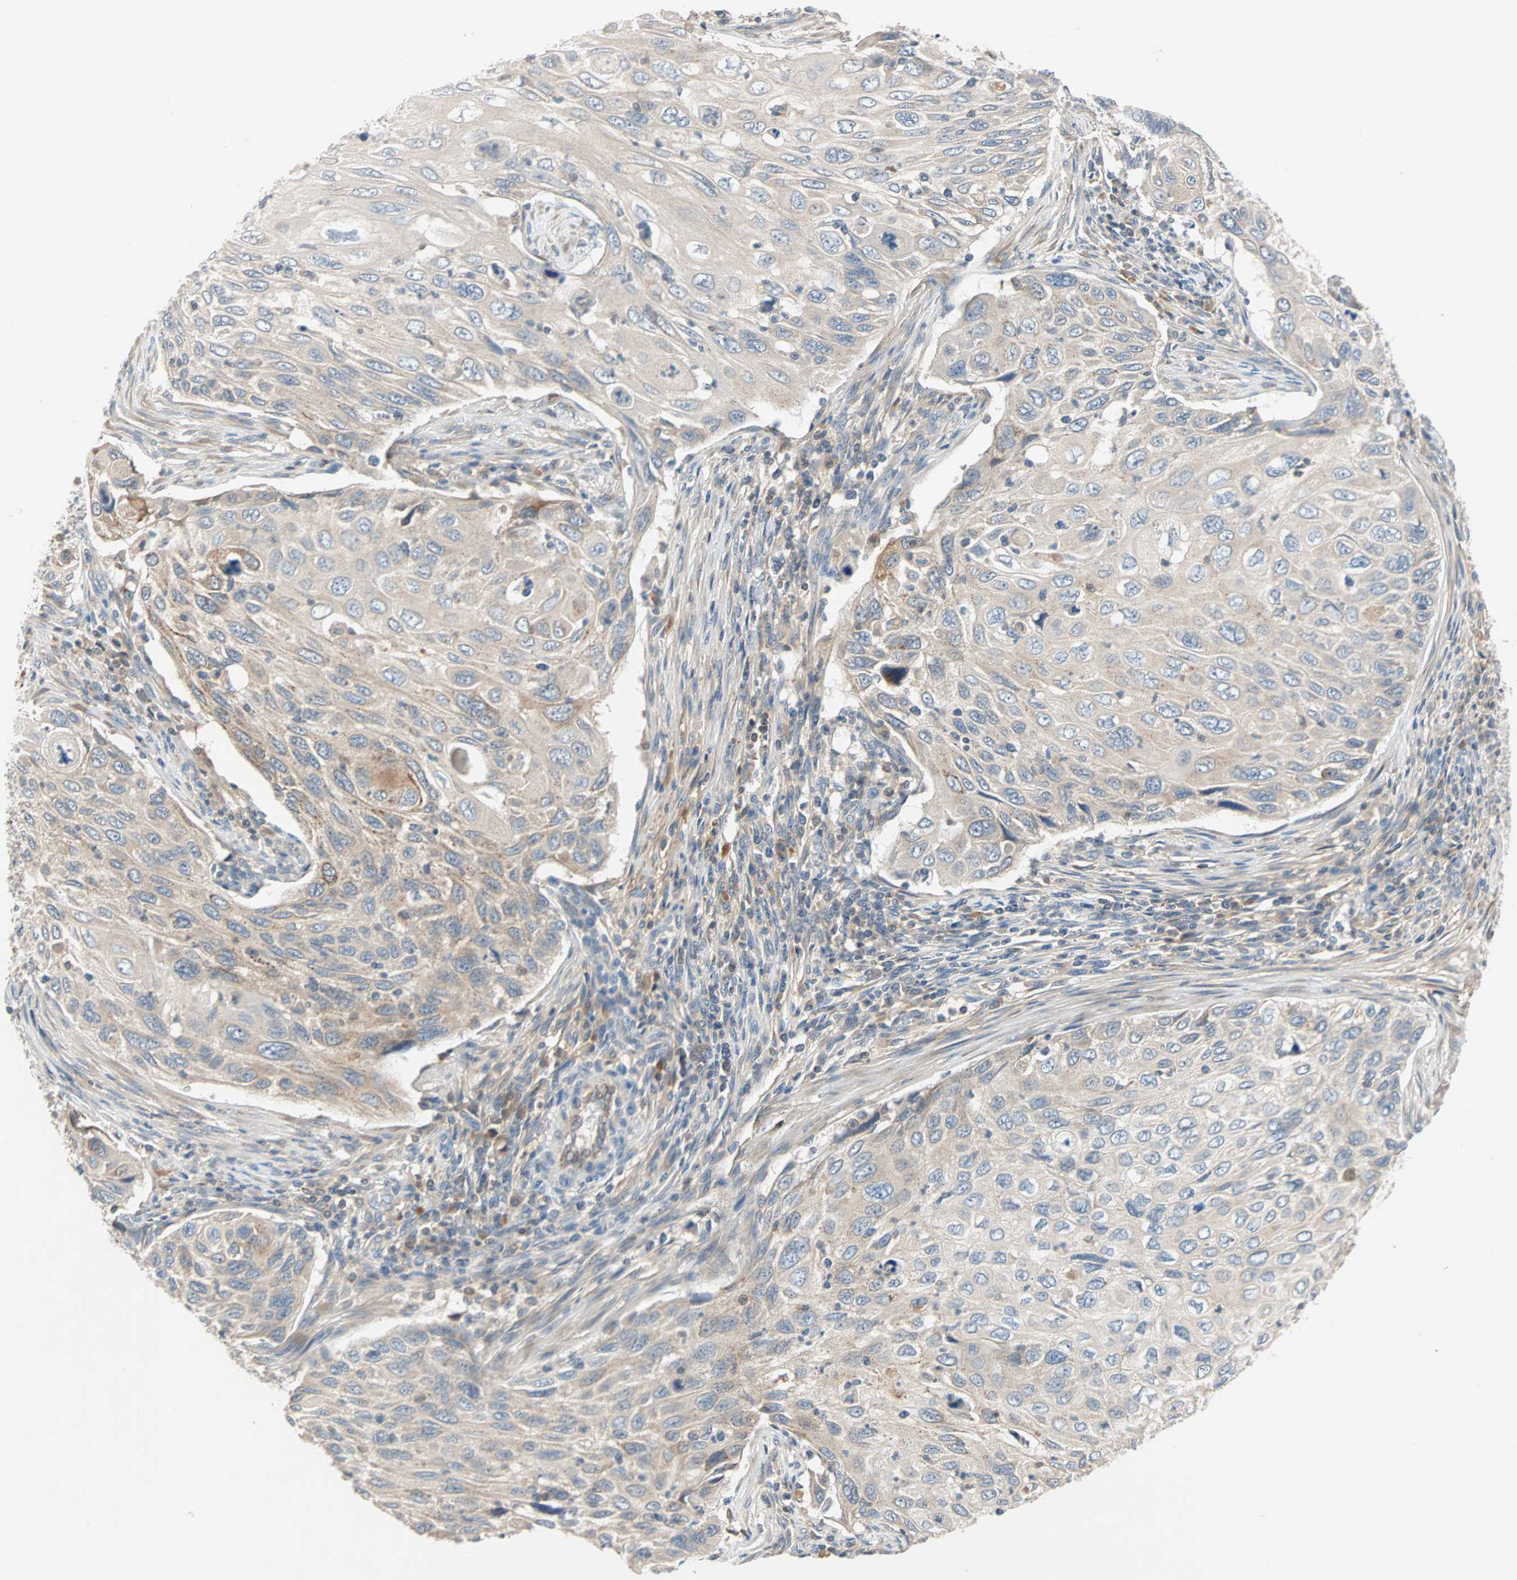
{"staining": {"intensity": "weak", "quantity": "<25%", "location": "cytoplasmic/membranous"}, "tissue": "cervical cancer", "cell_type": "Tumor cells", "image_type": "cancer", "snomed": [{"axis": "morphology", "description": "Squamous cell carcinoma, NOS"}, {"axis": "topography", "description": "Cervix"}], "caption": "Immunohistochemistry histopathology image of human cervical cancer stained for a protein (brown), which shows no positivity in tumor cells.", "gene": "MAP4K1", "patient": {"sex": "female", "age": 70}}